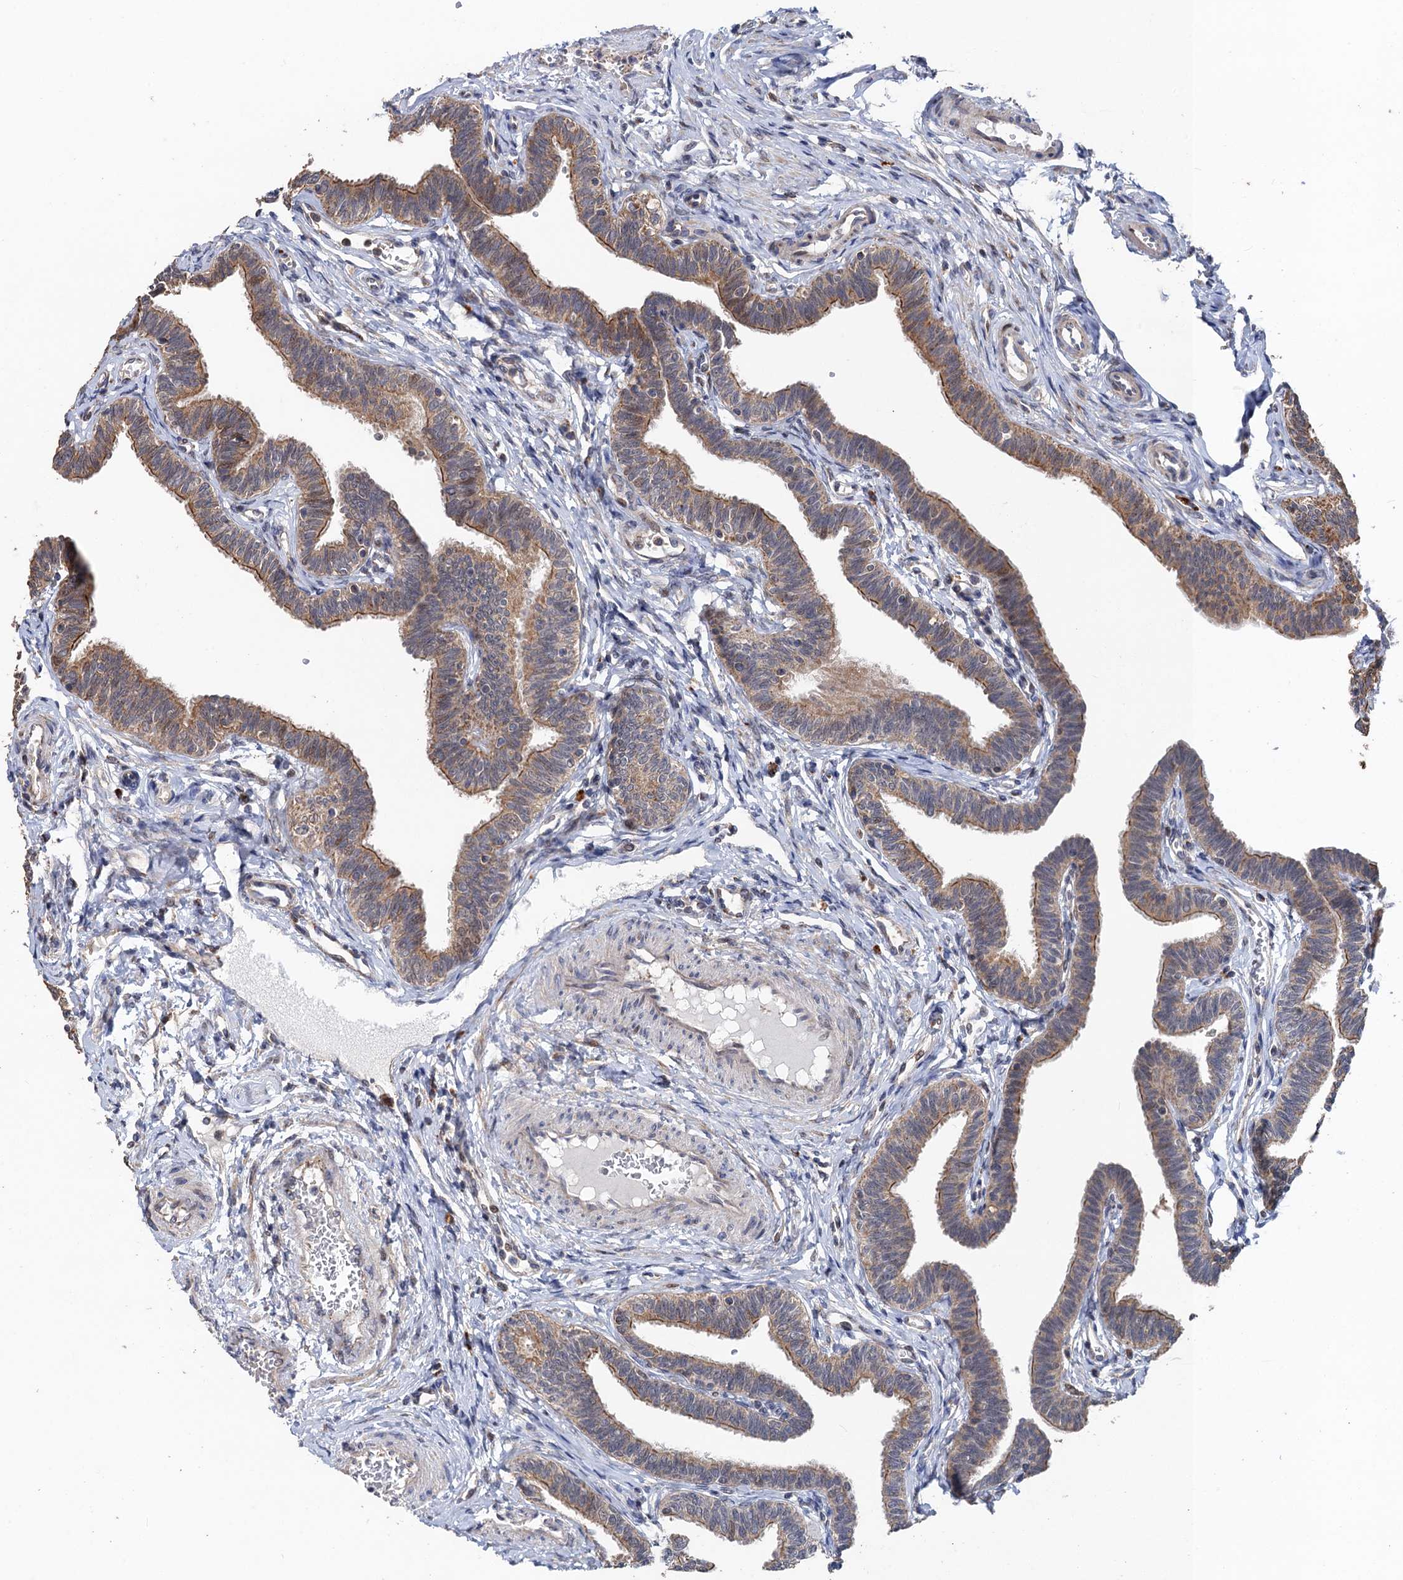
{"staining": {"intensity": "moderate", "quantity": ">75%", "location": "cytoplasmic/membranous"}, "tissue": "fallopian tube", "cell_type": "Glandular cells", "image_type": "normal", "snomed": [{"axis": "morphology", "description": "Normal tissue, NOS"}, {"axis": "topography", "description": "Fallopian tube"}, {"axis": "topography", "description": "Ovary"}], "caption": "About >75% of glandular cells in unremarkable human fallopian tube reveal moderate cytoplasmic/membranous protein expression as visualized by brown immunohistochemical staining.", "gene": "BMERB1", "patient": {"sex": "female", "age": 23}}